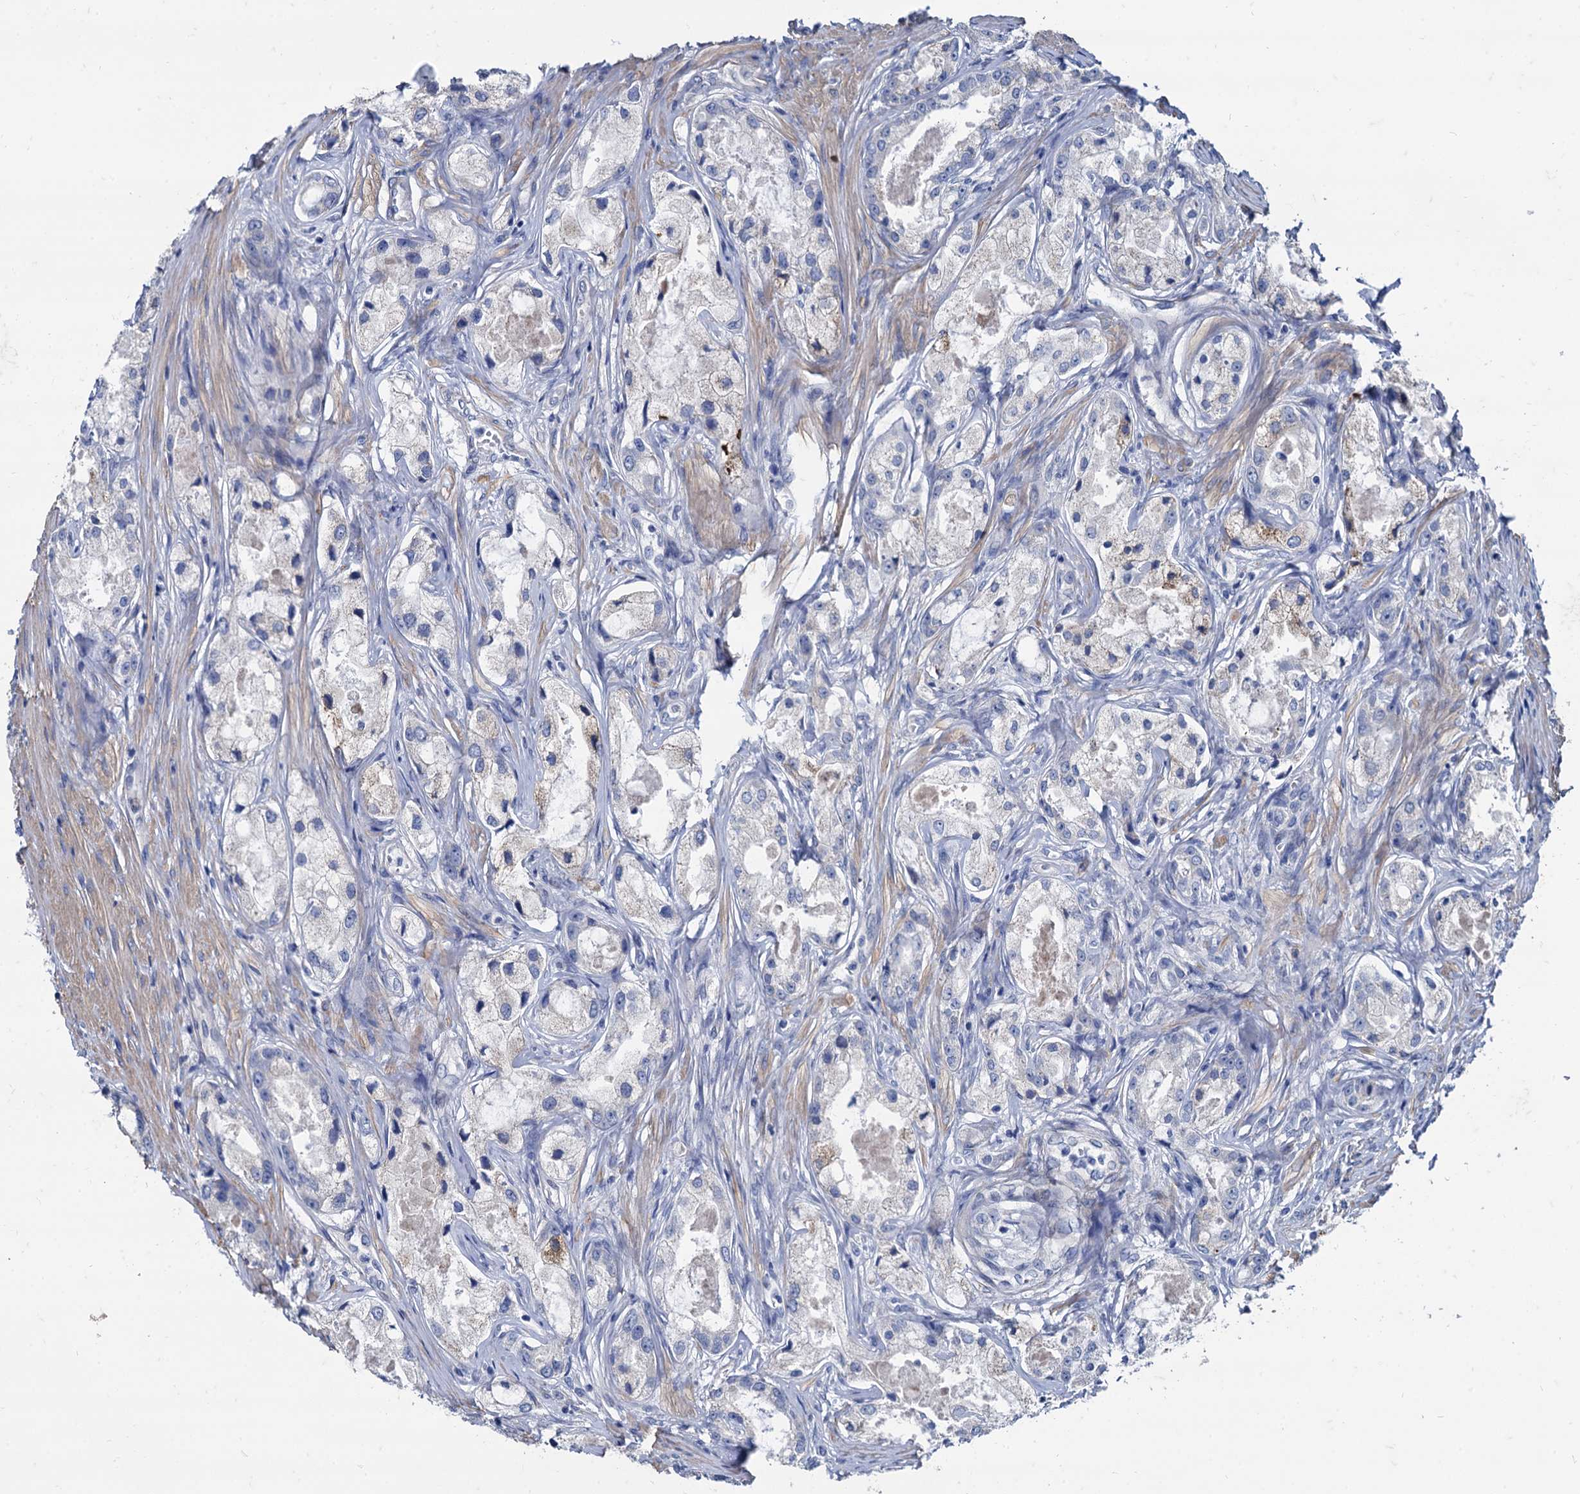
{"staining": {"intensity": "negative", "quantity": "none", "location": "none"}, "tissue": "prostate cancer", "cell_type": "Tumor cells", "image_type": "cancer", "snomed": [{"axis": "morphology", "description": "Adenocarcinoma, Low grade"}, {"axis": "topography", "description": "Prostate and seminal vesicle, NOS"}], "caption": "The micrograph demonstrates no staining of tumor cells in prostate cancer (low-grade adenocarcinoma).", "gene": "FOXR2", "patient": {"sex": "male", "age": 60}}